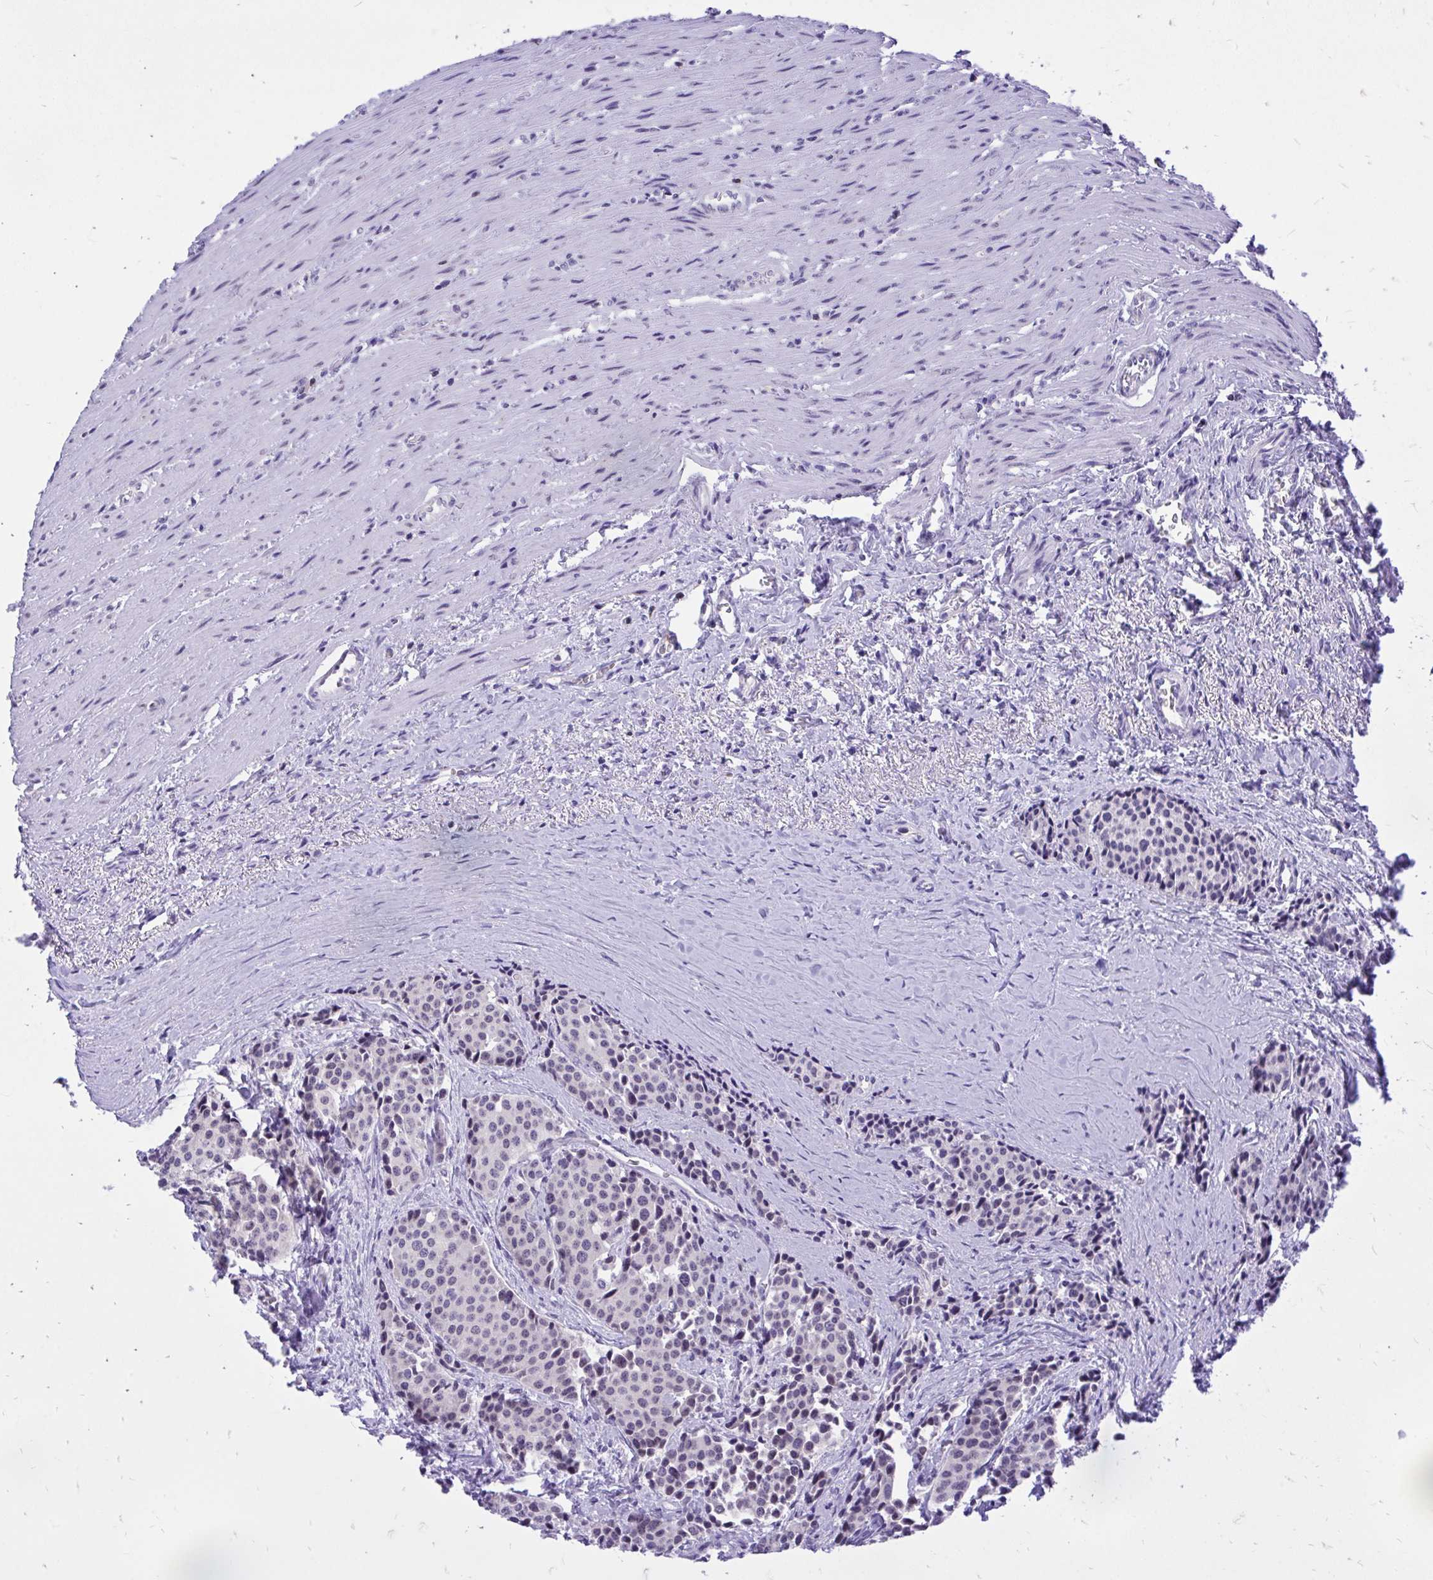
{"staining": {"intensity": "weak", "quantity": "<25%", "location": "nuclear"}, "tissue": "carcinoid", "cell_type": "Tumor cells", "image_type": "cancer", "snomed": [{"axis": "morphology", "description": "Carcinoid, malignant, NOS"}, {"axis": "topography", "description": "Small intestine"}], "caption": "Tumor cells are negative for protein expression in human carcinoid (malignant).", "gene": "CXCL8", "patient": {"sex": "male", "age": 73}}